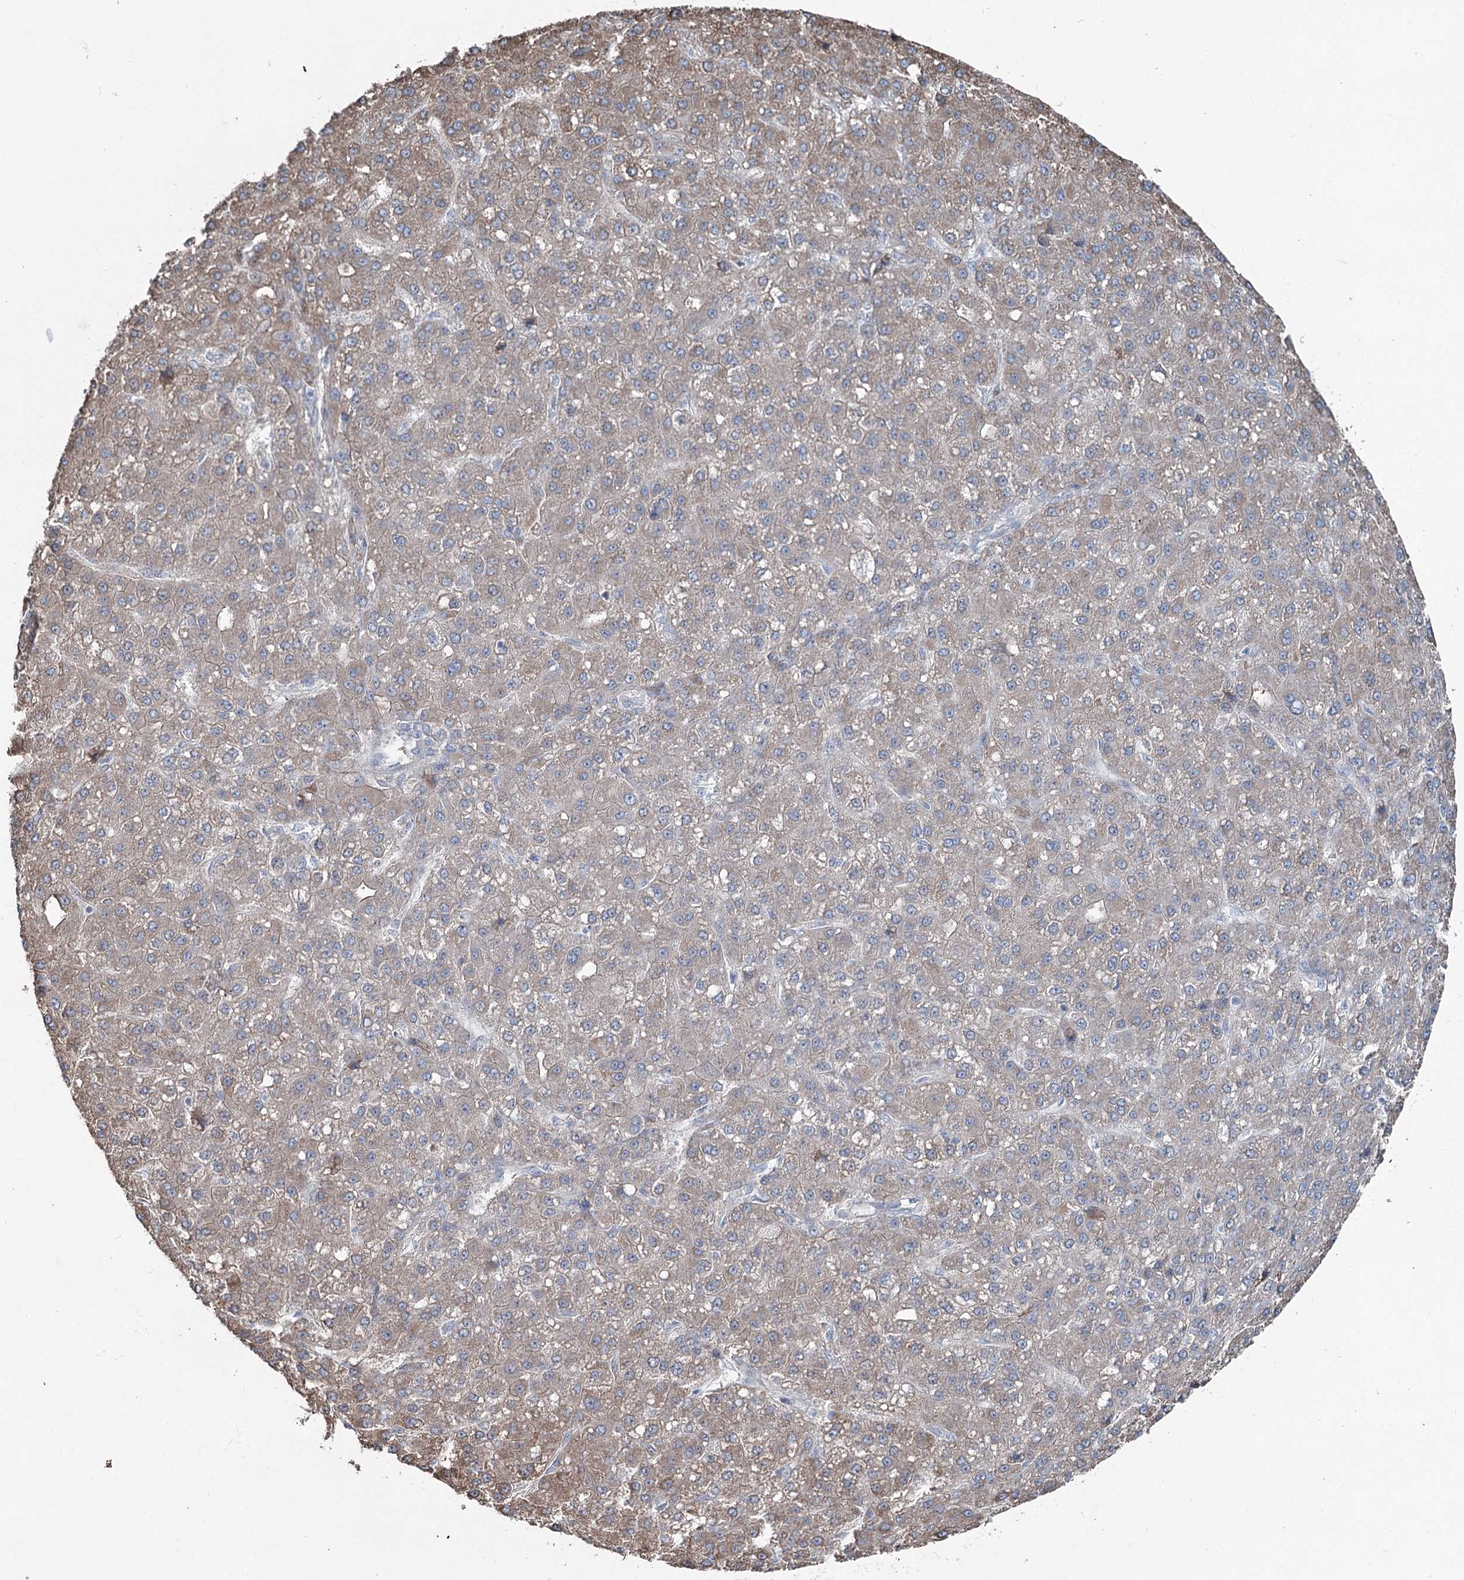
{"staining": {"intensity": "weak", "quantity": "25%-75%", "location": "cytoplasmic/membranous"}, "tissue": "liver cancer", "cell_type": "Tumor cells", "image_type": "cancer", "snomed": [{"axis": "morphology", "description": "Carcinoma, Hepatocellular, NOS"}, {"axis": "topography", "description": "Liver"}], "caption": "Liver hepatocellular carcinoma stained with immunohistochemistry (IHC) displays weak cytoplasmic/membranous positivity in approximately 25%-75% of tumor cells. The staining was performed using DAB (3,3'-diaminobenzidine), with brown indicating positive protein expression. Nuclei are stained blue with hematoxylin.", "gene": "FAM120B", "patient": {"sex": "male", "age": 67}}